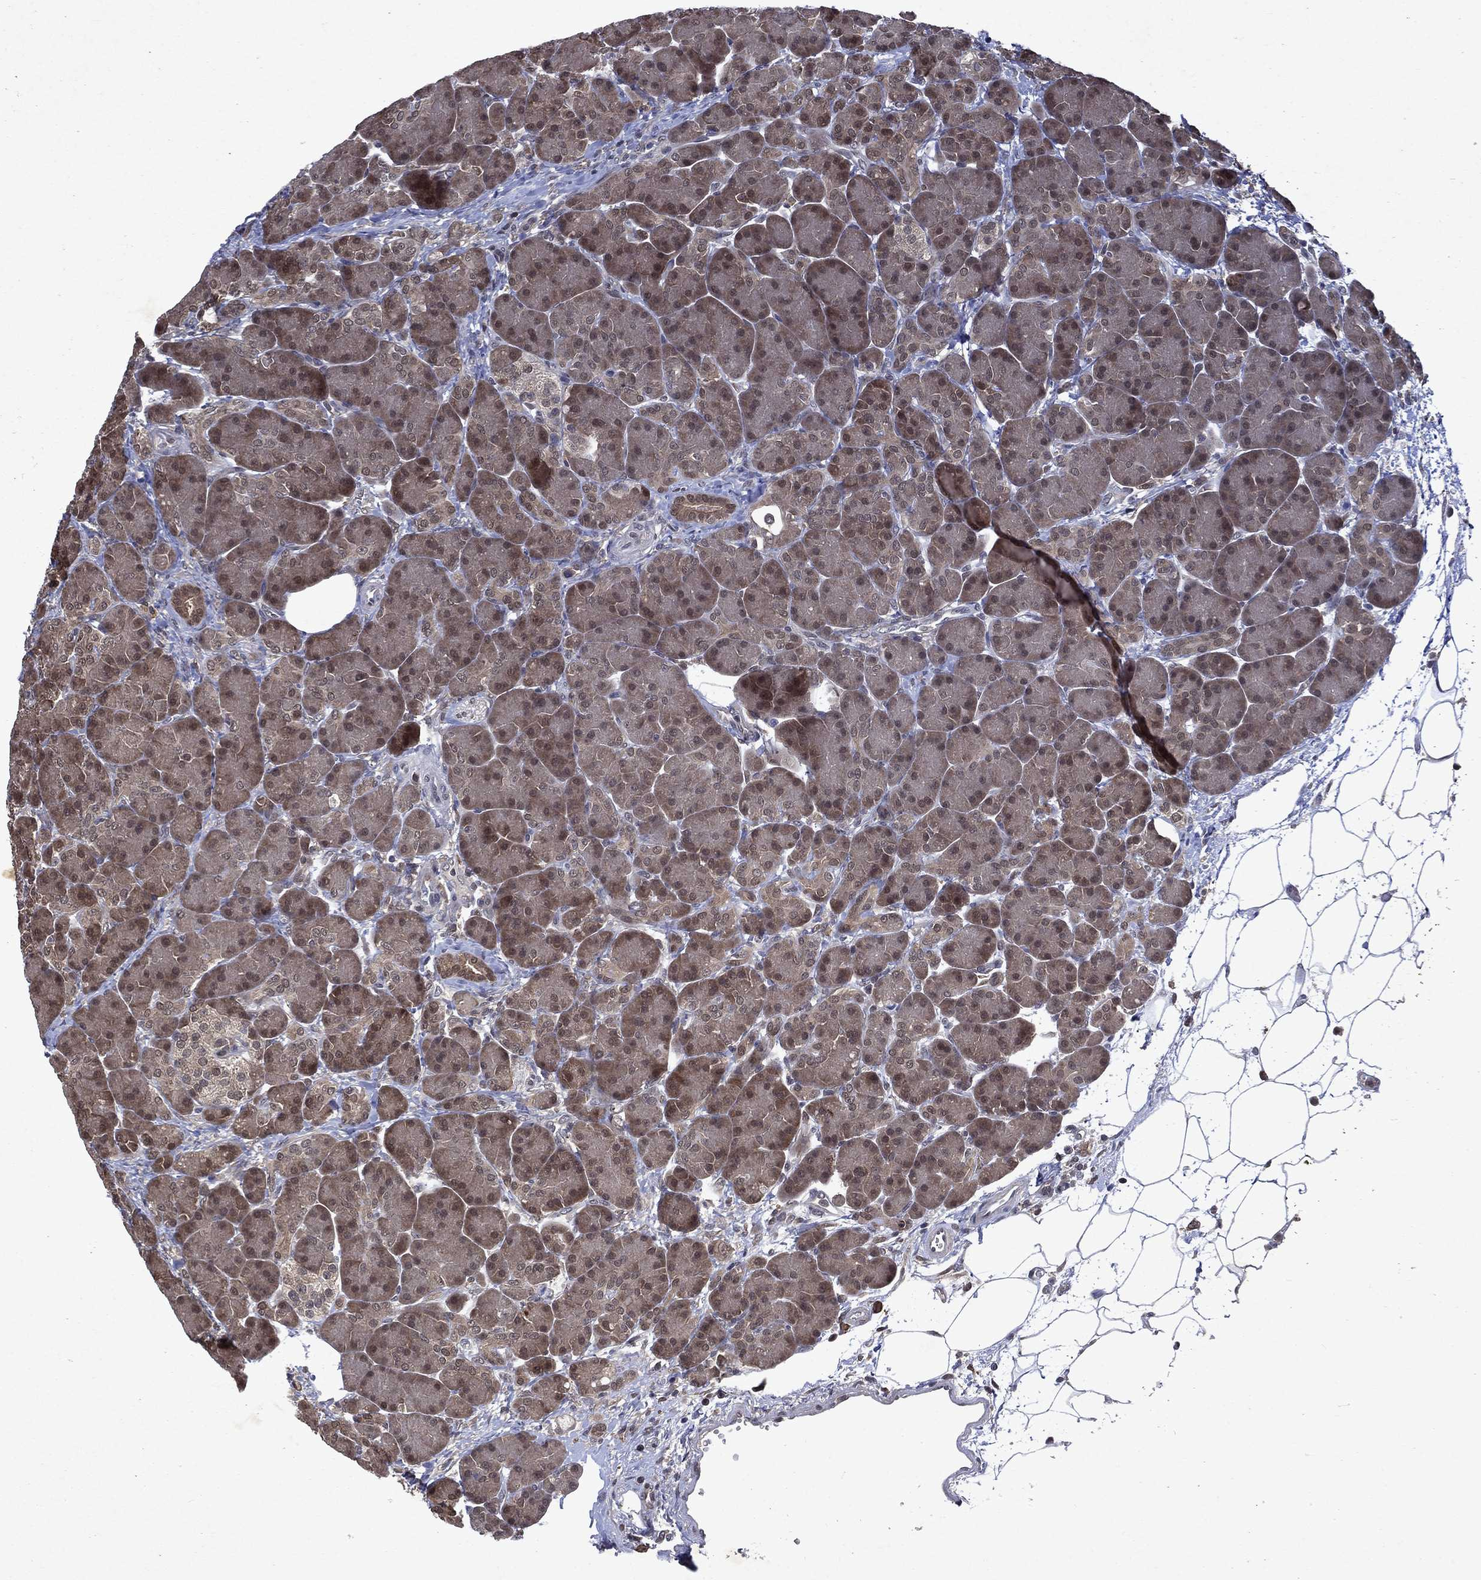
{"staining": {"intensity": "moderate", "quantity": "<25%", "location": "cytoplasmic/membranous,nuclear"}, "tissue": "pancreas", "cell_type": "Exocrine glandular cells", "image_type": "normal", "snomed": [{"axis": "morphology", "description": "Normal tissue, NOS"}, {"axis": "topography", "description": "Pancreas"}], "caption": "Immunohistochemistry (IHC) (DAB) staining of benign pancreas exhibits moderate cytoplasmic/membranous,nuclear protein positivity in approximately <25% of exocrine glandular cells.", "gene": "MTAP", "patient": {"sex": "female", "age": 63}}